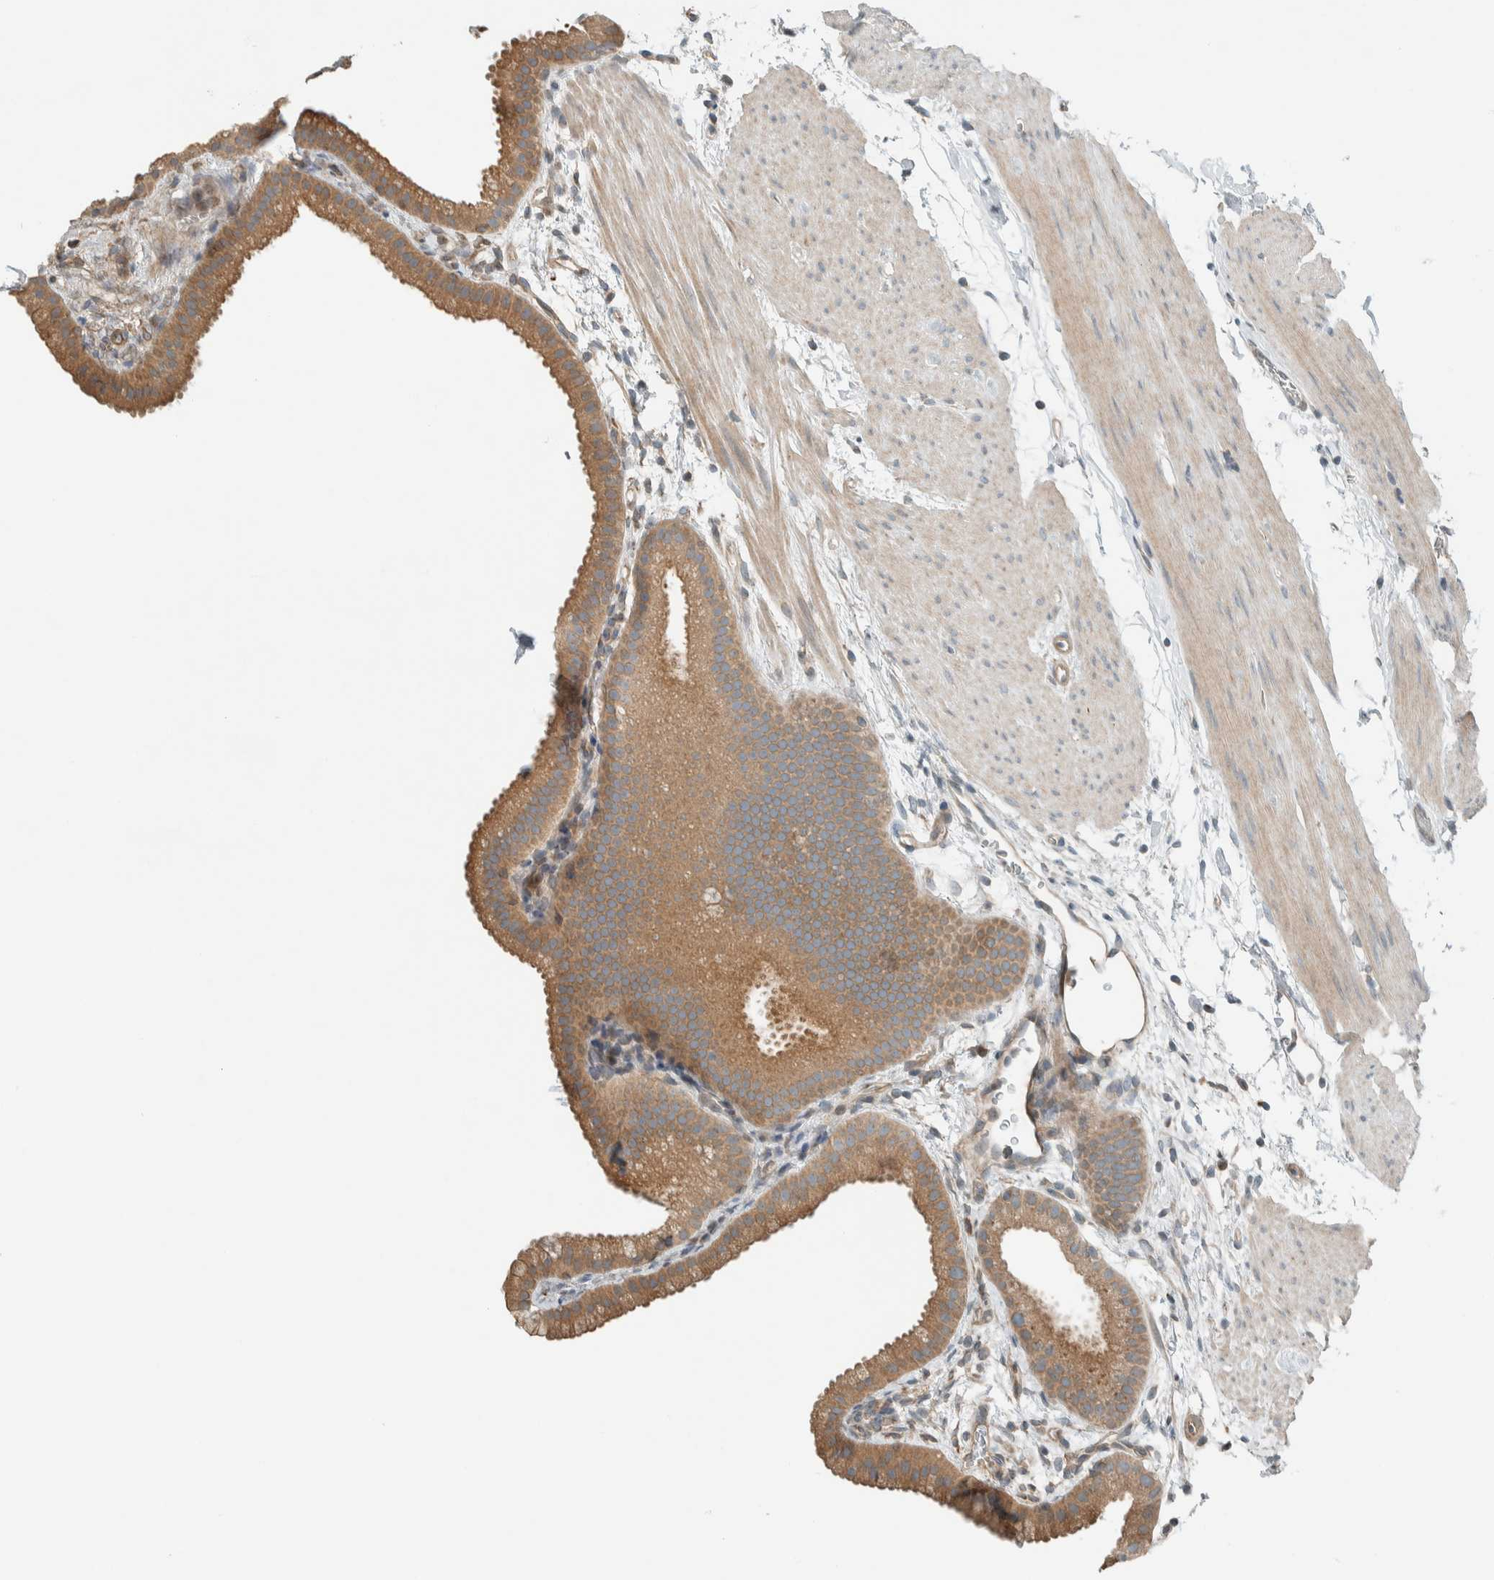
{"staining": {"intensity": "moderate", "quantity": ">75%", "location": "cytoplasmic/membranous"}, "tissue": "gallbladder", "cell_type": "Glandular cells", "image_type": "normal", "snomed": [{"axis": "morphology", "description": "Normal tissue, NOS"}, {"axis": "topography", "description": "Gallbladder"}], "caption": "DAB (3,3'-diaminobenzidine) immunohistochemical staining of normal human gallbladder reveals moderate cytoplasmic/membranous protein positivity in approximately >75% of glandular cells. The protein is stained brown, and the nuclei are stained in blue (DAB (3,3'-diaminobenzidine) IHC with brightfield microscopy, high magnification).", "gene": "SEL1L", "patient": {"sex": "female", "age": 64}}